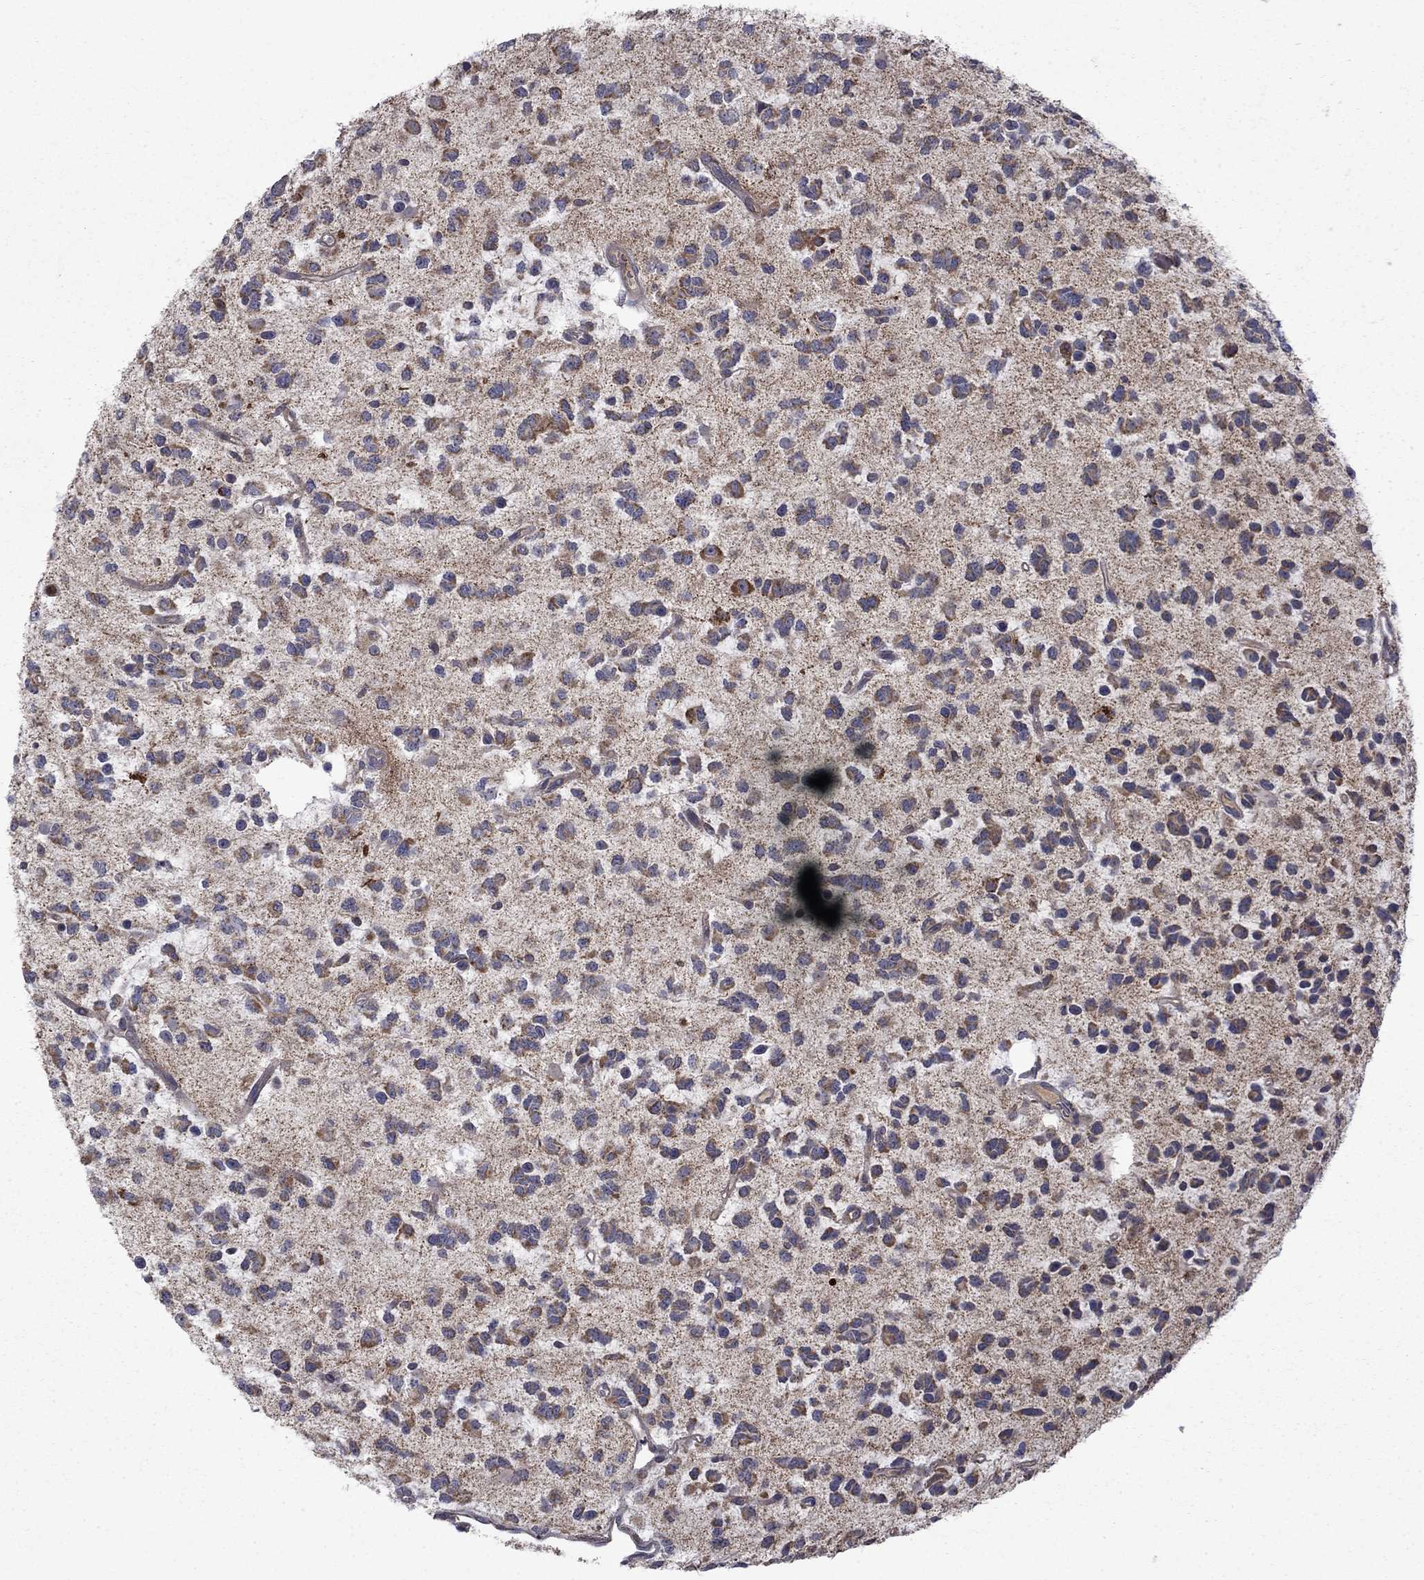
{"staining": {"intensity": "moderate", "quantity": "<25%", "location": "cytoplasmic/membranous"}, "tissue": "glioma", "cell_type": "Tumor cells", "image_type": "cancer", "snomed": [{"axis": "morphology", "description": "Glioma, malignant, Low grade"}, {"axis": "topography", "description": "Brain"}], "caption": "Moderate cytoplasmic/membranous expression for a protein is seen in about <25% of tumor cells of malignant low-grade glioma using immunohistochemistry (IHC).", "gene": "DOP1B", "patient": {"sex": "female", "age": 45}}